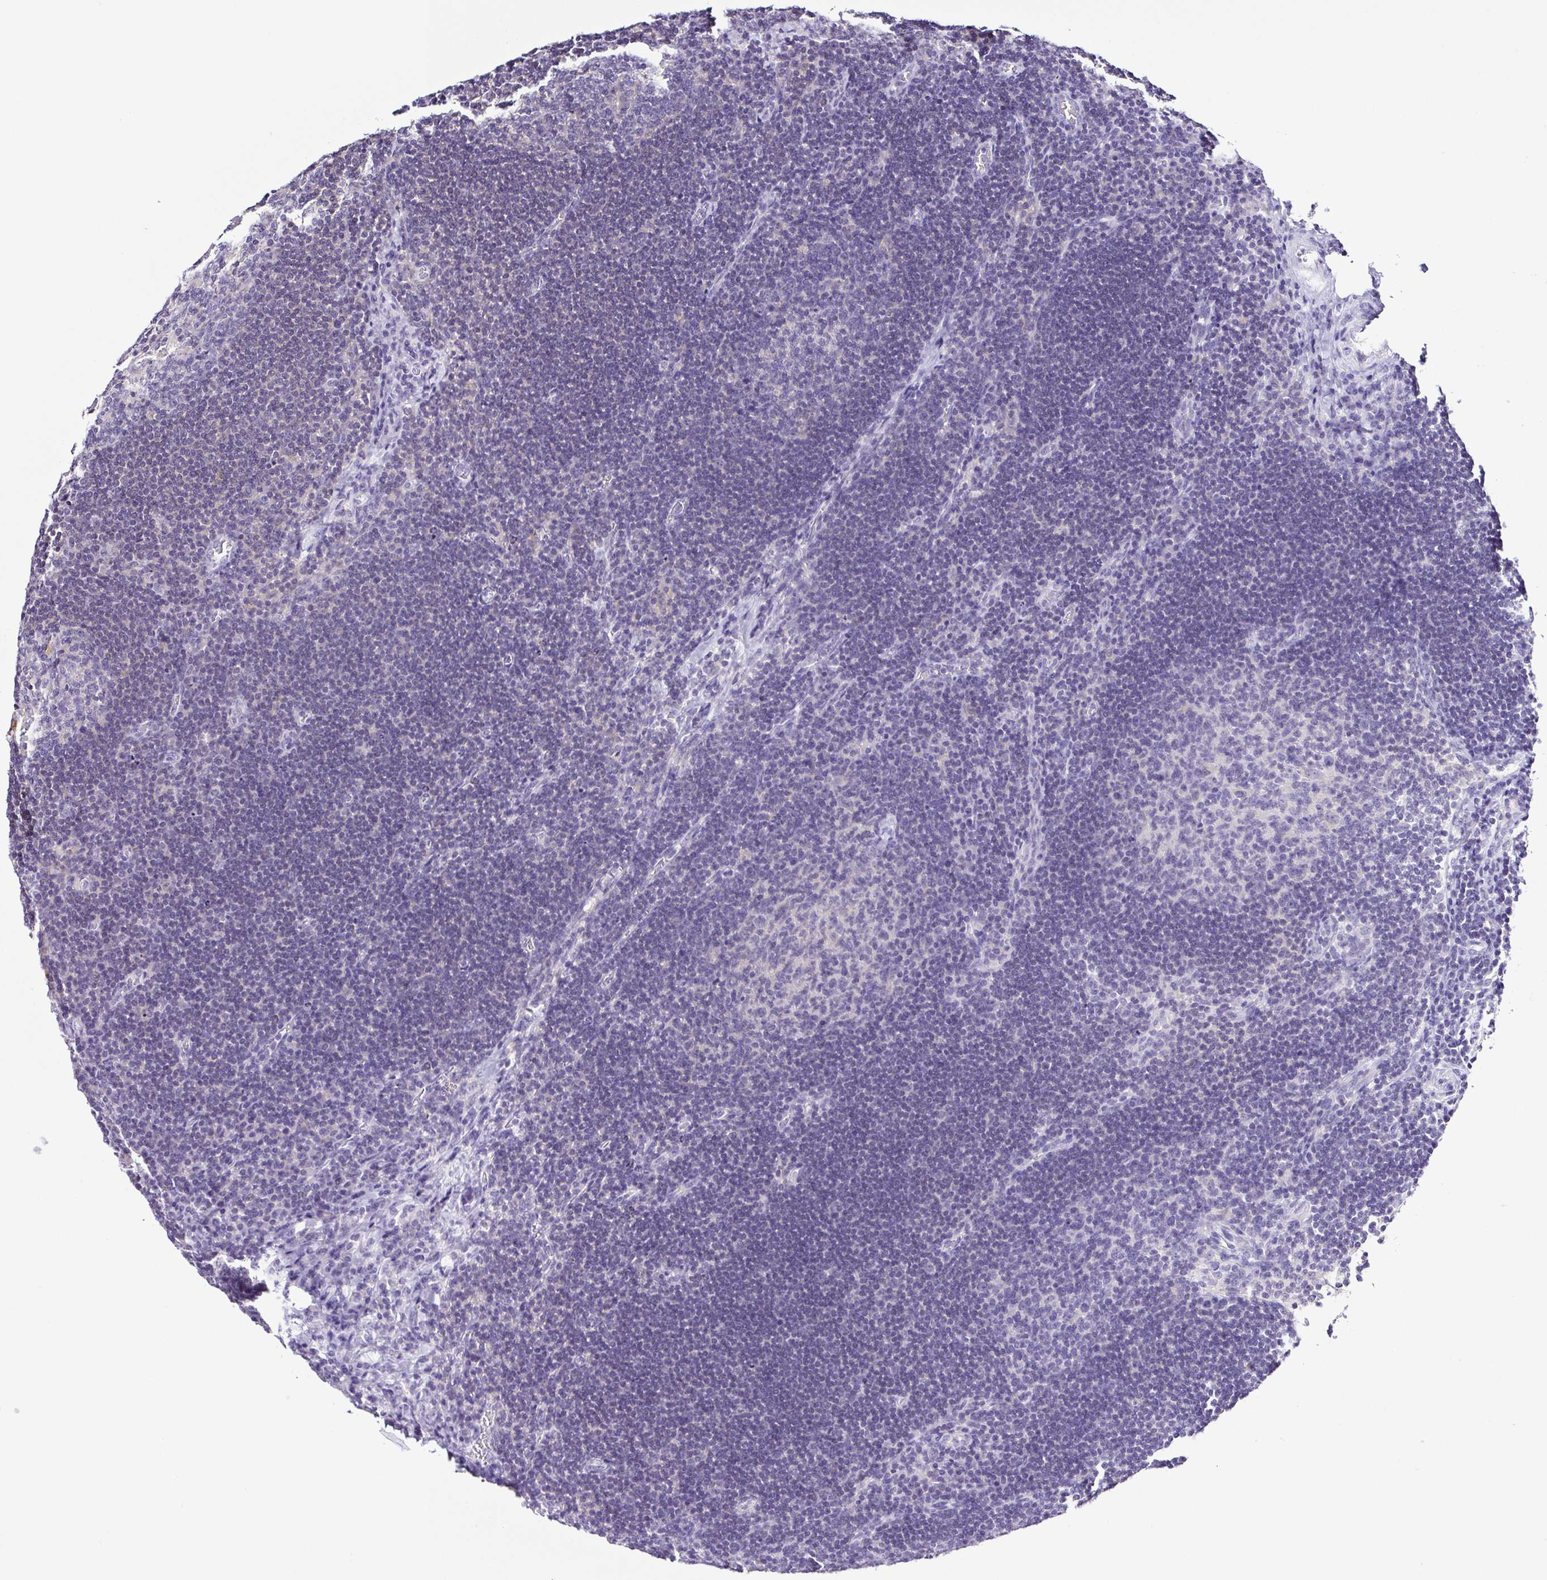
{"staining": {"intensity": "negative", "quantity": "none", "location": "none"}, "tissue": "lymph node", "cell_type": "Germinal center cells", "image_type": "normal", "snomed": [{"axis": "morphology", "description": "Normal tissue, NOS"}, {"axis": "topography", "description": "Lymph node"}], "caption": "This is an immunohistochemistry image of normal human lymph node. There is no staining in germinal center cells.", "gene": "SYNPR", "patient": {"sex": "male", "age": 67}}